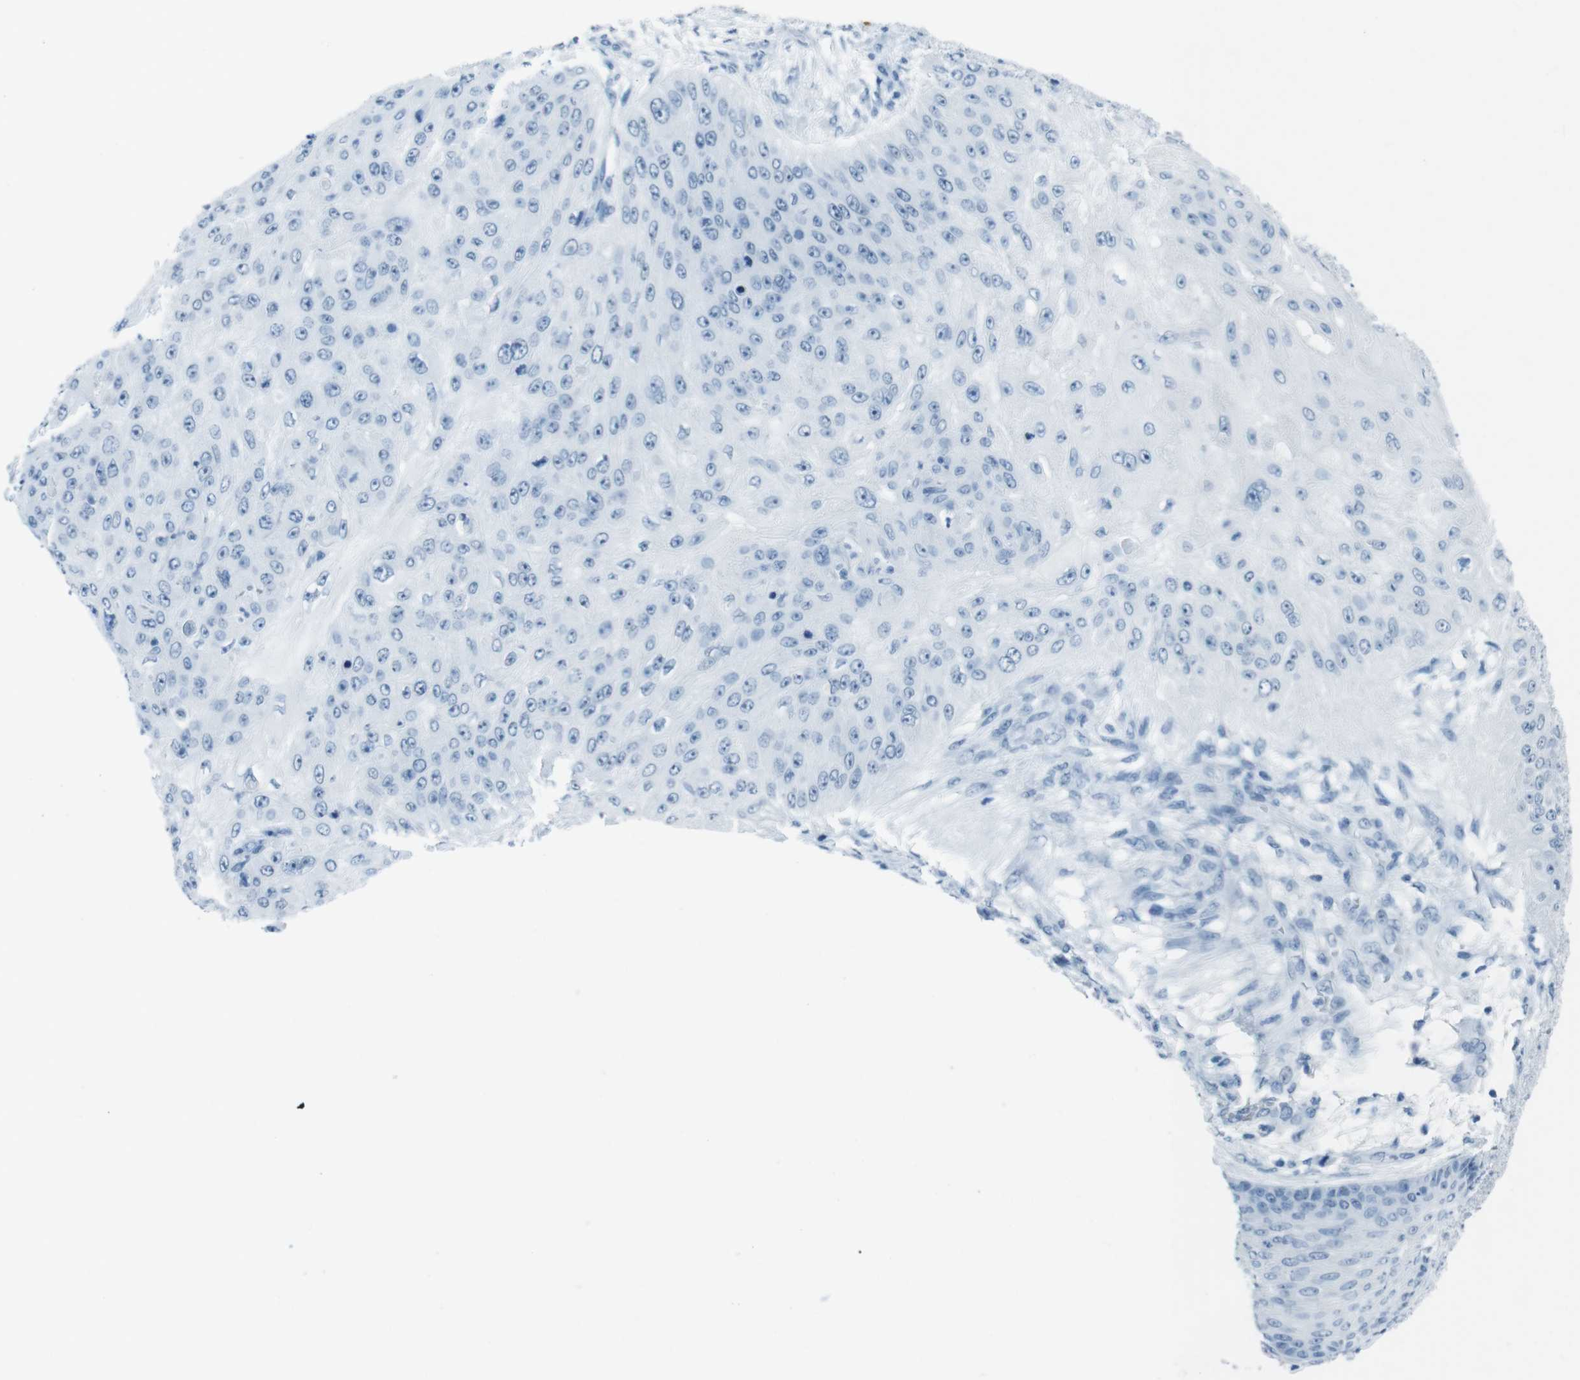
{"staining": {"intensity": "negative", "quantity": "none", "location": "none"}, "tissue": "skin cancer", "cell_type": "Tumor cells", "image_type": "cancer", "snomed": [{"axis": "morphology", "description": "Squamous cell carcinoma, NOS"}, {"axis": "topography", "description": "Skin"}], "caption": "This is an immunohistochemistry (IHC) photomicrograph of skin cancer (squamous cell carcinoma). There is no positivity in tumor cells.", "gene": "TMEM207", "patient": {"sex": "female", "age": 80}}